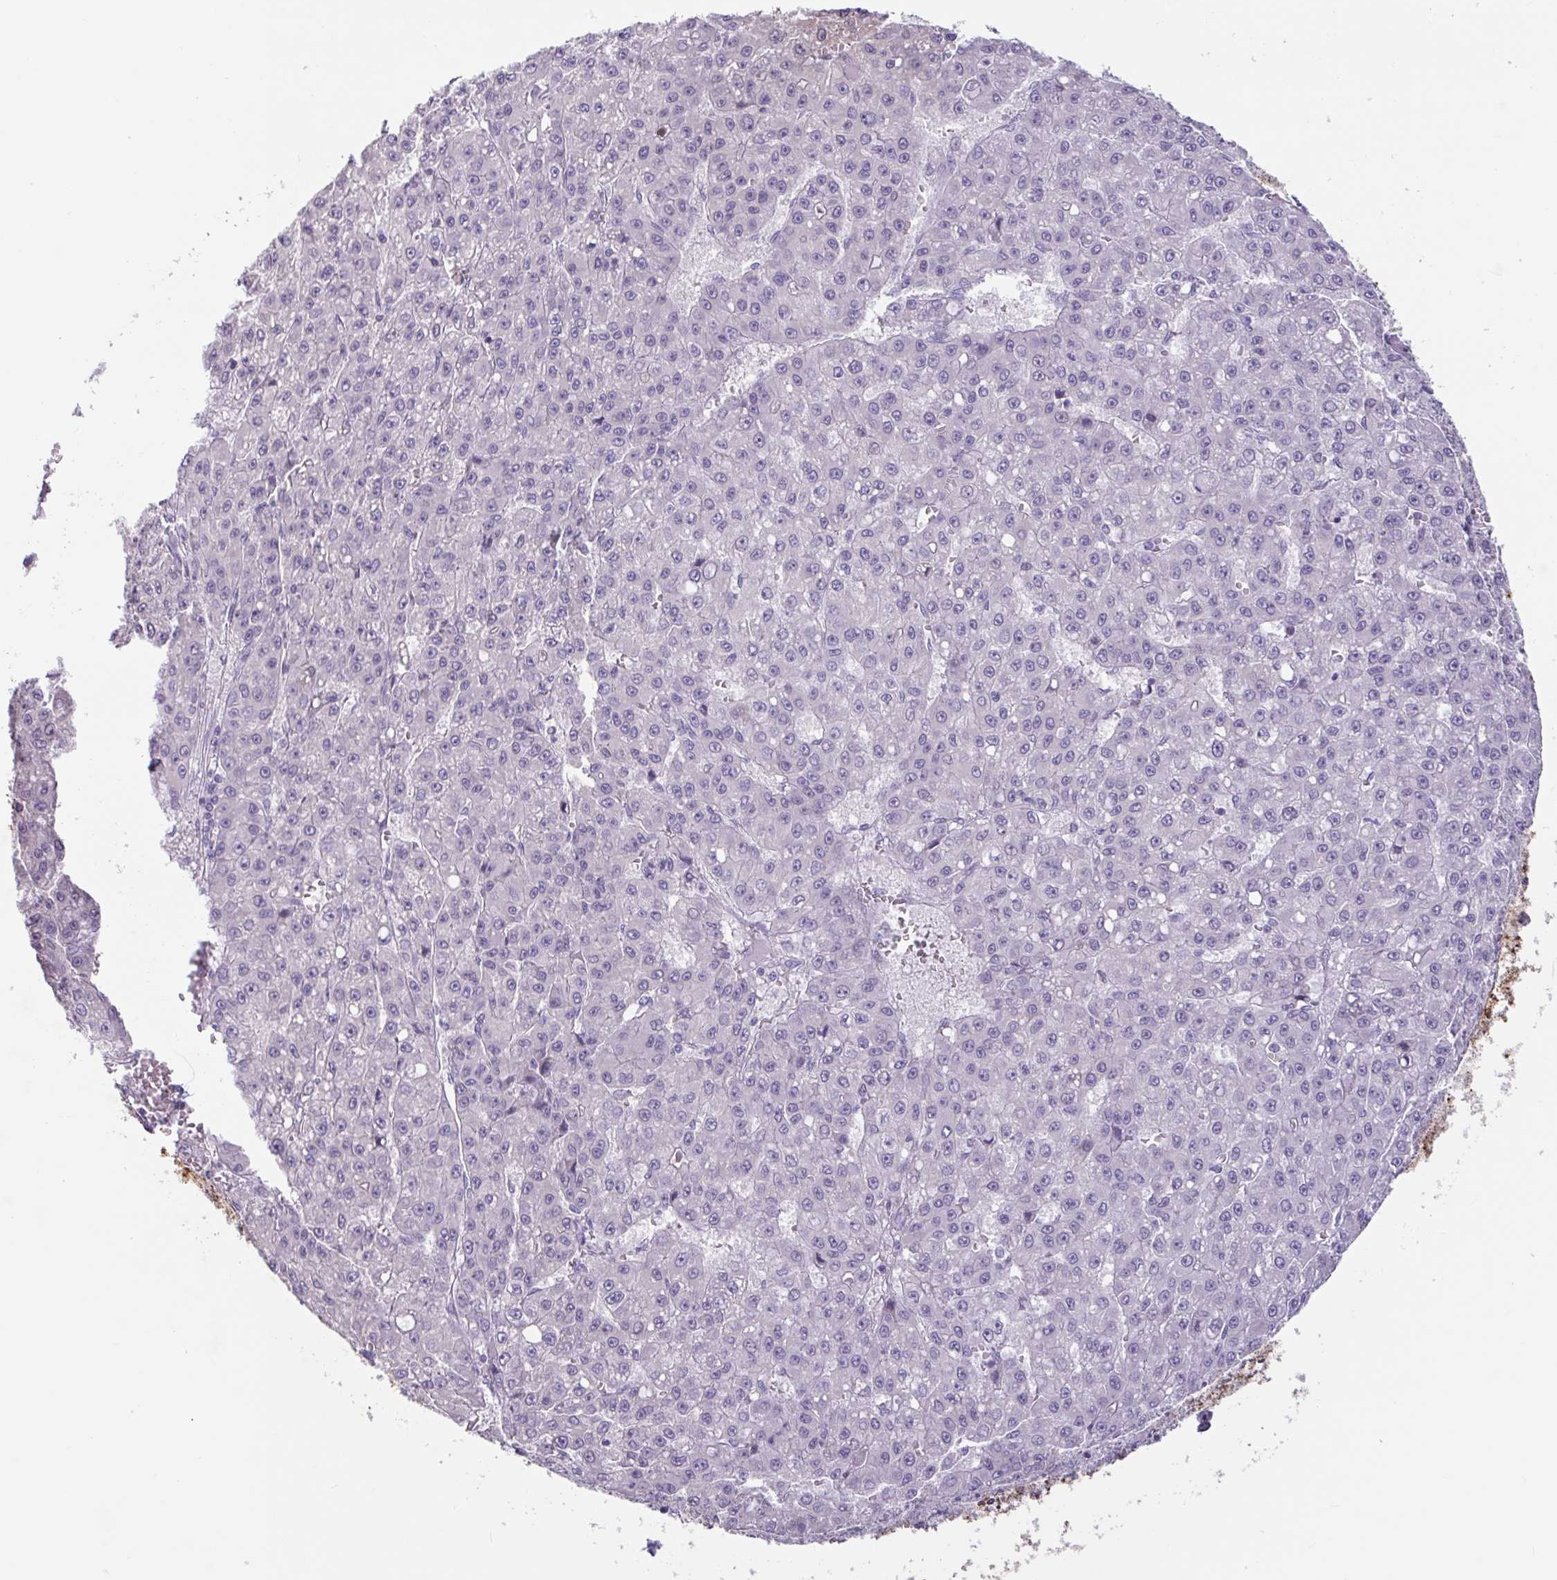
{"staining": {"intensity": "negative", "quantity": "none", "location": "none"}, "tissue": "liver cancer", "cell_type": "Tumor cells", "image_type": "cancer", "snomed": [{"axis": "morphology", "description": "Carcinoma, Hepatocellular, NOS"}, {"axis": "topography", "description": "Liver"}], "caption": "An immunohistochemistry image of liver hepatocellular carcinoma is shown. There is no staining in tumor cells of liver hepatocellular carcinoma.", "gene": "CTSE", "patient": {"sex": "male", "age": 70}}